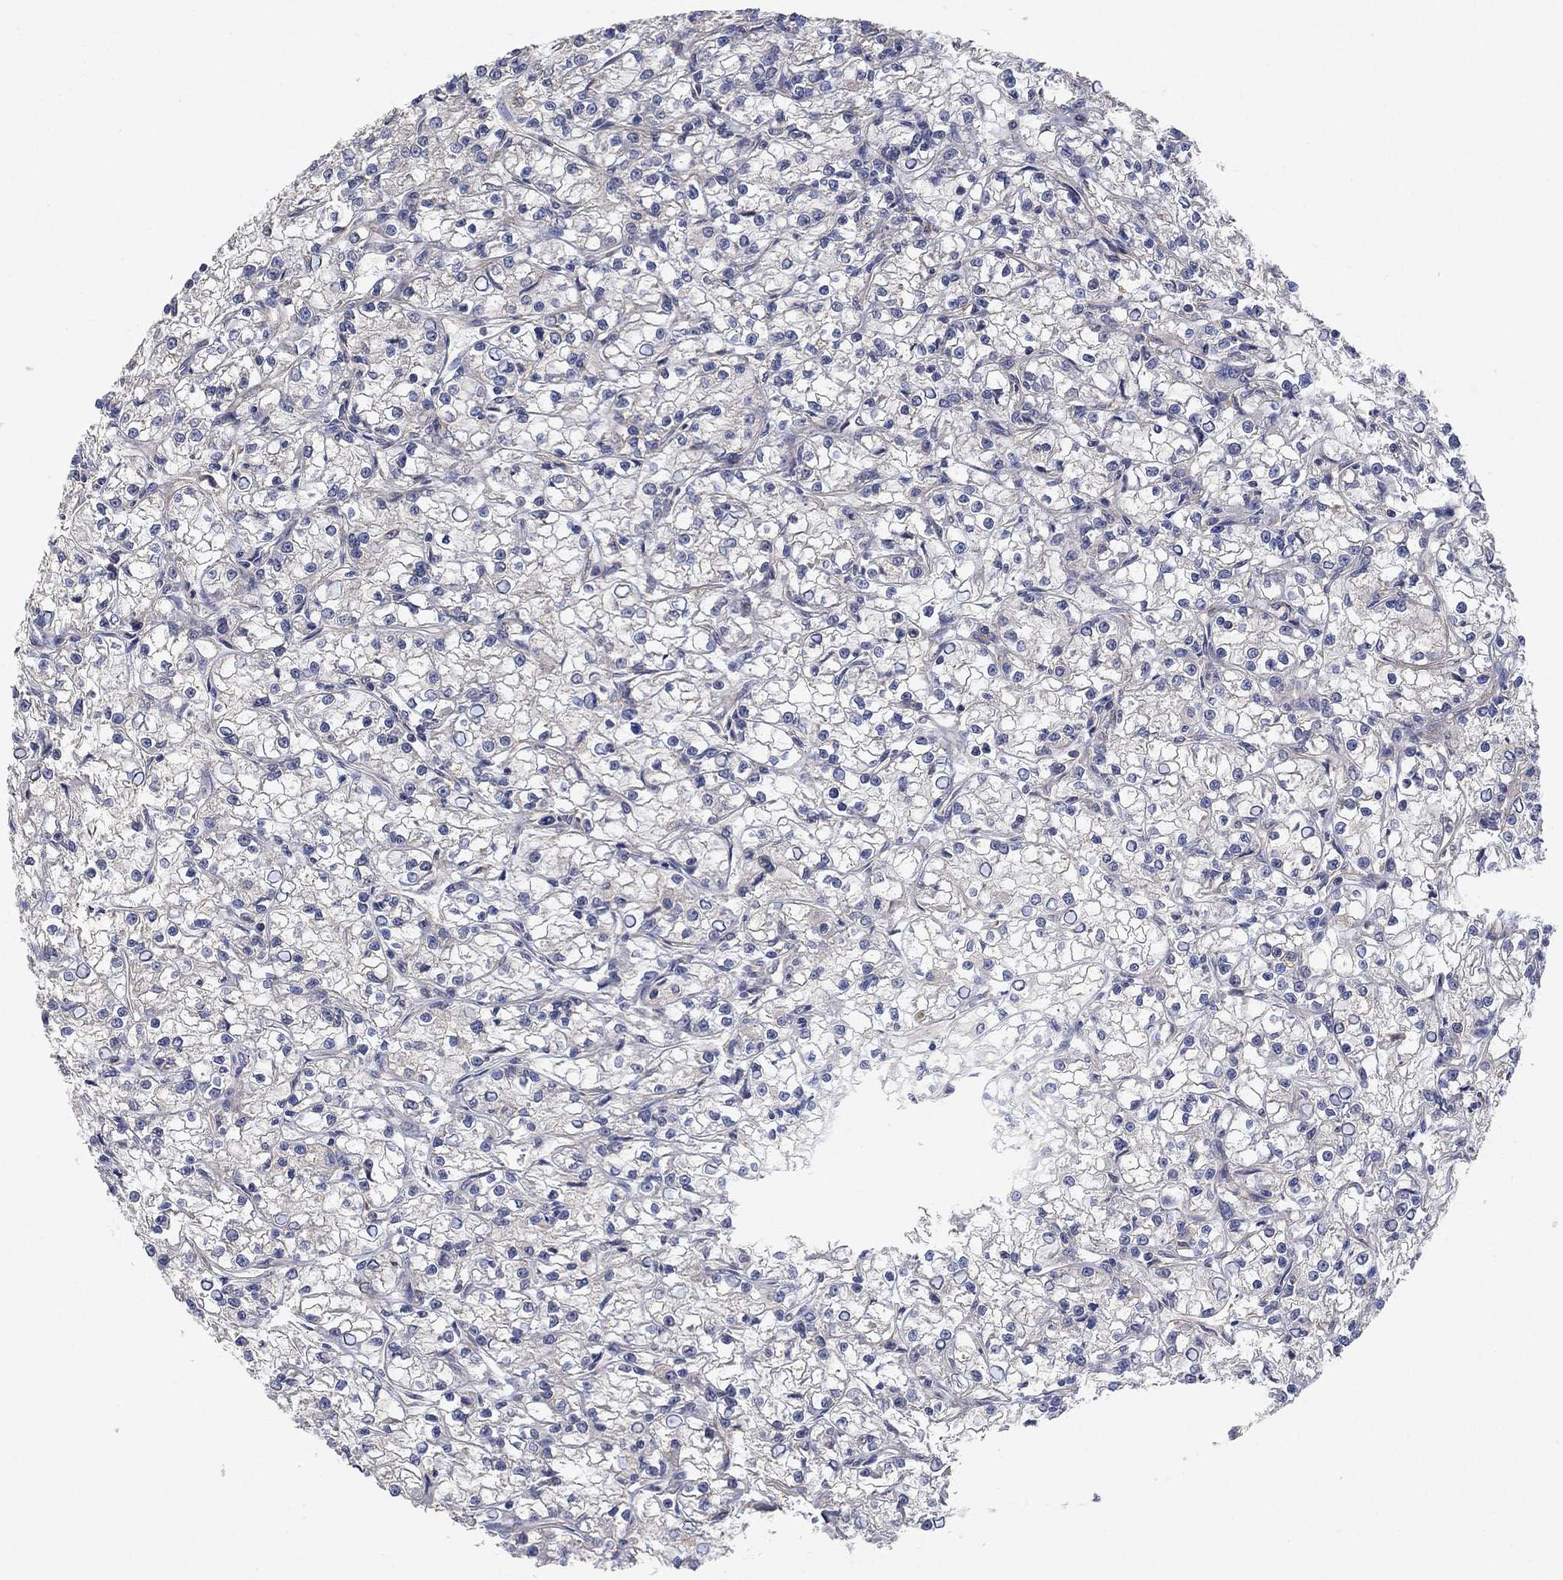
{"staining": {"intensity": "negative", "quantity": "none", "location": "none"}, "tissue": "renal cancer", "cell_type": "Tumor cells", "image_type": "cancer", "snomed": [{"axis": "morphology", "description": "Adenocarcinoma, NOS"}, {"axis": "topography", "description": "Kidney"}], "caption": "The IHC photomicrograph has no significant staining in tumor cells of adenocarcinoma (renal) tissue. (DAB (3,3'-diaminobenzidine) immunohistochemistry, high magnification).", "gene": "MCUR1", "patient": {"sex": "female", "age": 59}}